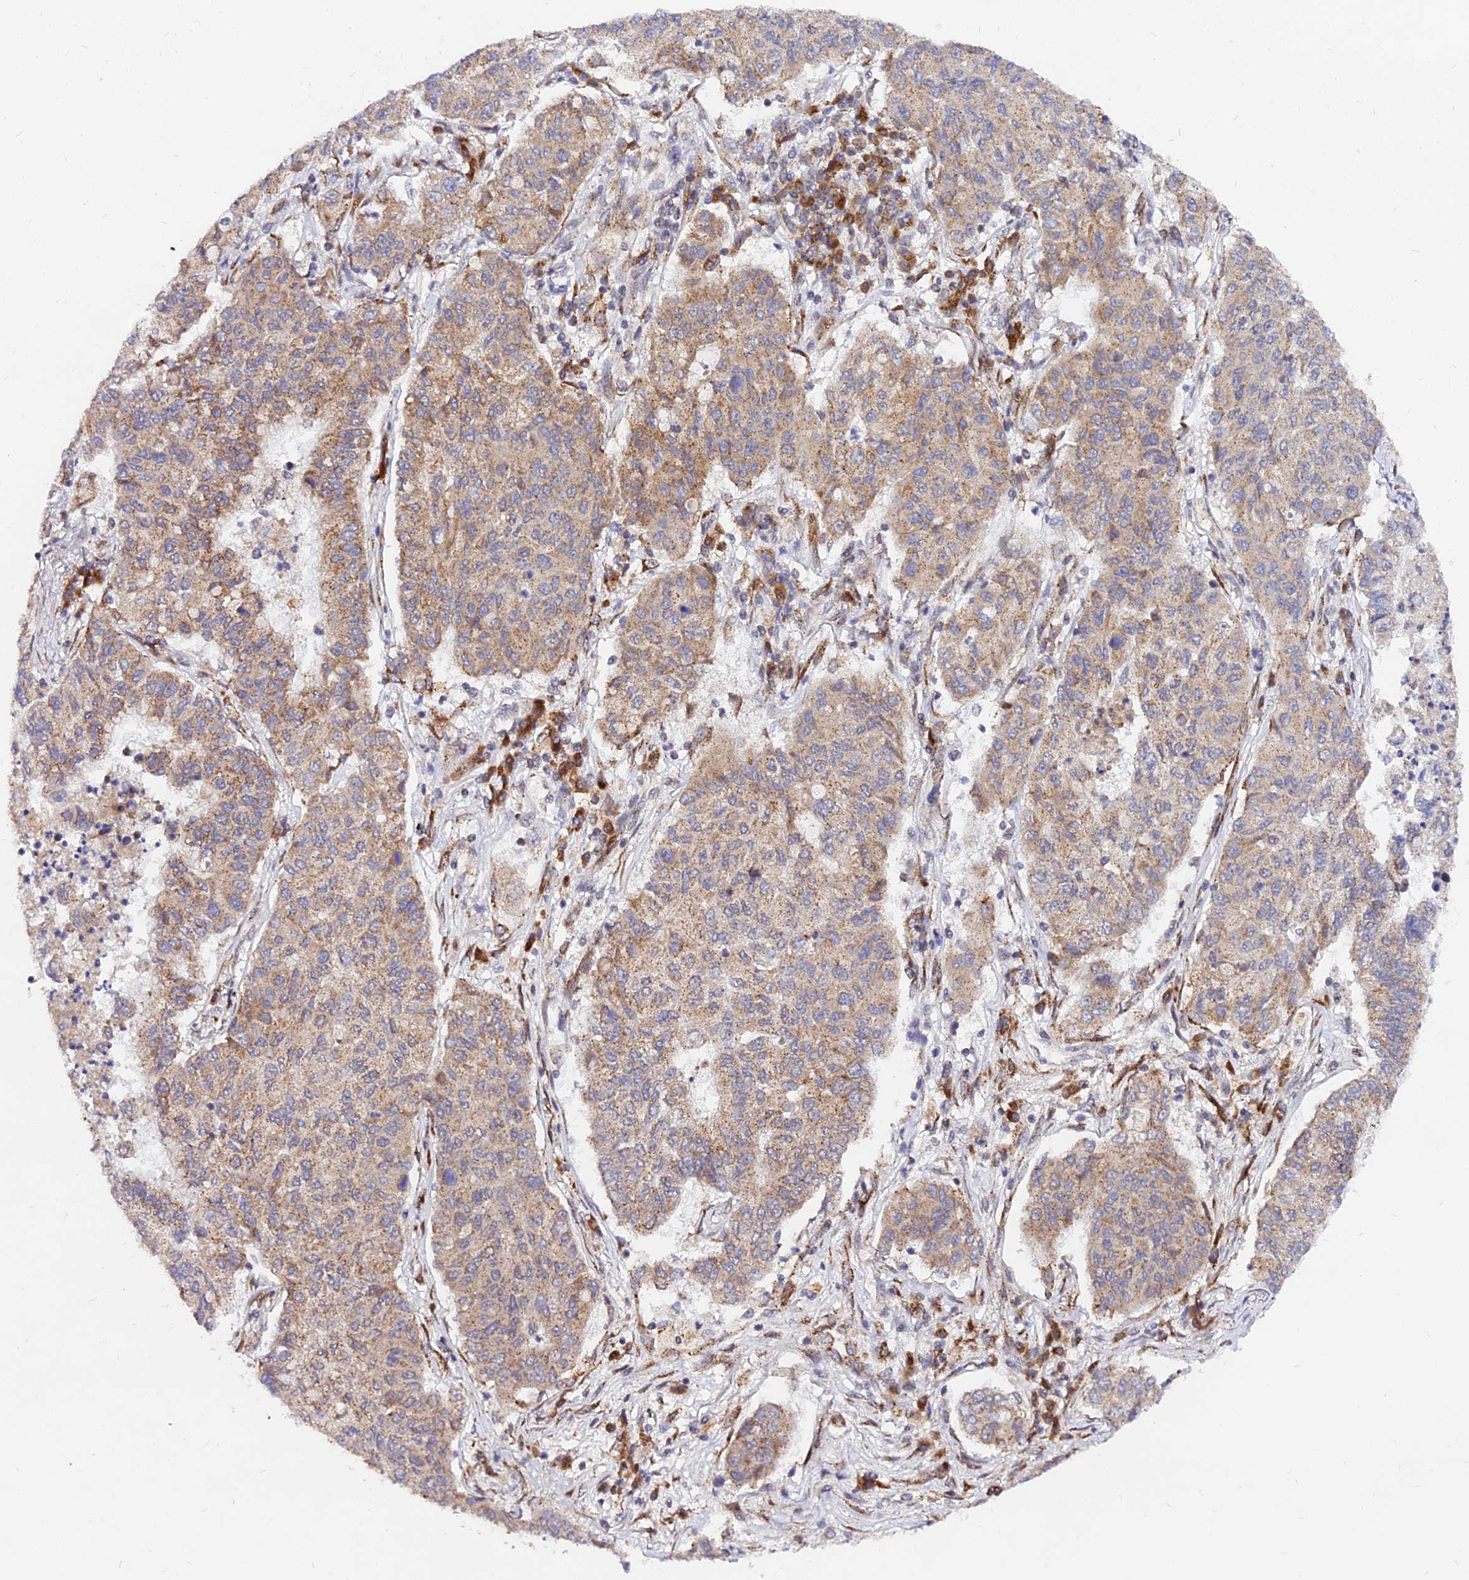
{"staining": {"intensity": "moderate", "quantity": ">75%", "location": "cytoplasmic/membranous"}, "tissue": "lung cancer", "cell_type": "Tumor cells", "image_type": "cancer", "snomed": [{"axis": "morphology", "description": "Squamous cell carcinoma, NOS"}, {"axis": "topography", "description": "Lung"}], "caption": "Lung squamous cell carcinoma tissue displays moderate cytoplasmic/membranous positivity in approximately >75% of tumor cells, visualized by immunohistochemistry.", "gene": "RNF121", "patient": {"sex": "male", "age": 74}}